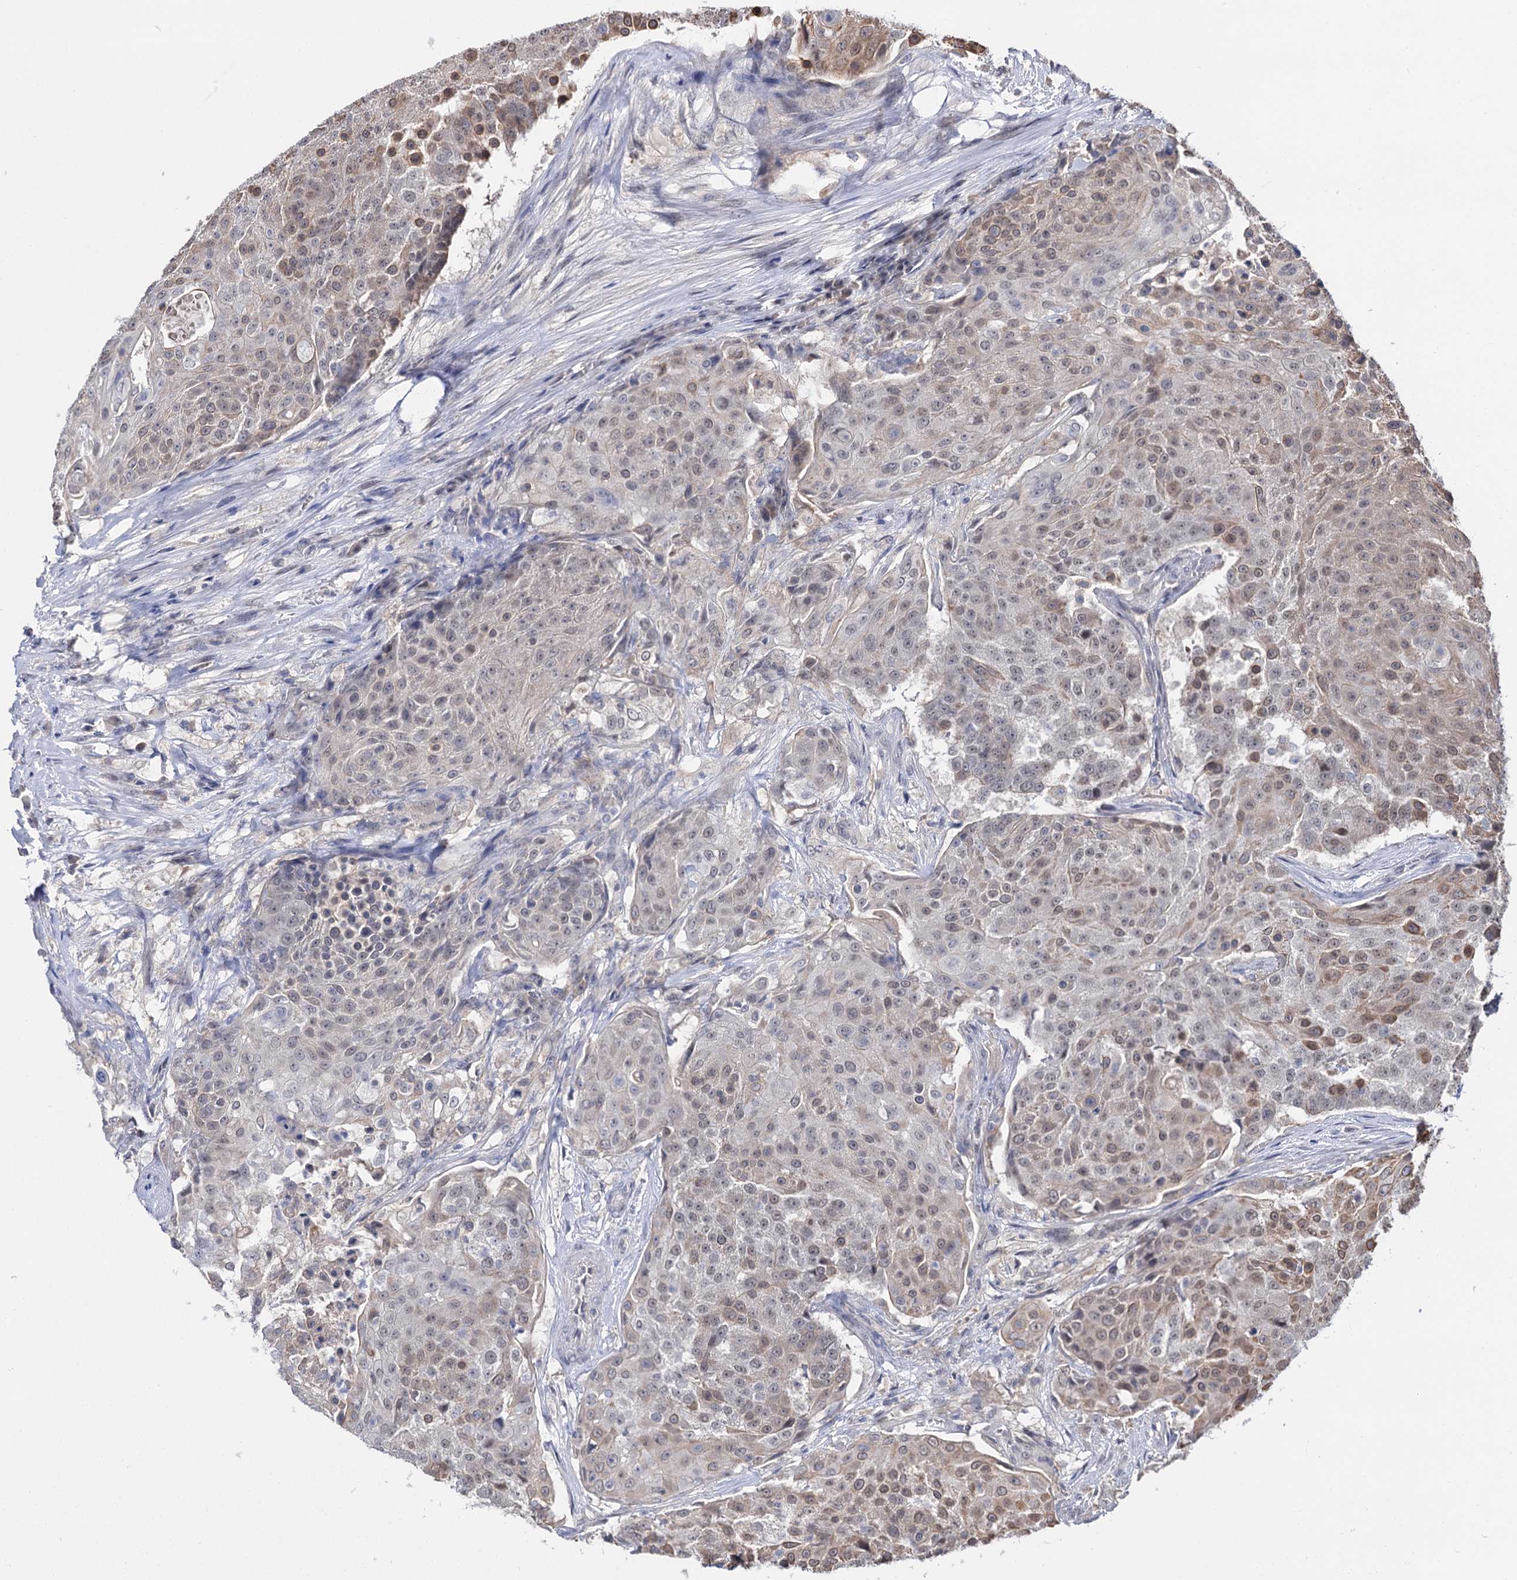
{"staining": {"intensity": "weak", "quantity": "25%-75%", "location": "nuclear"}, "tissue": "urothelial cancer", "cell_type": "Tumor cells", "image_type": "cancer", "snomed": [{"axis": "morphology", "description": "Urothelial carcinoma, High grade"}, {"axis": "topography", "description": "Urinary bladder"}], "caption": "Urothelial carcinoma (high-grade) stained for a protein (brown) displays weak nuclear positive expression in approximately 25%-75% of tumor cells.", "gene": "NEK10", "patient": {"sex": "female", "age": 63}}